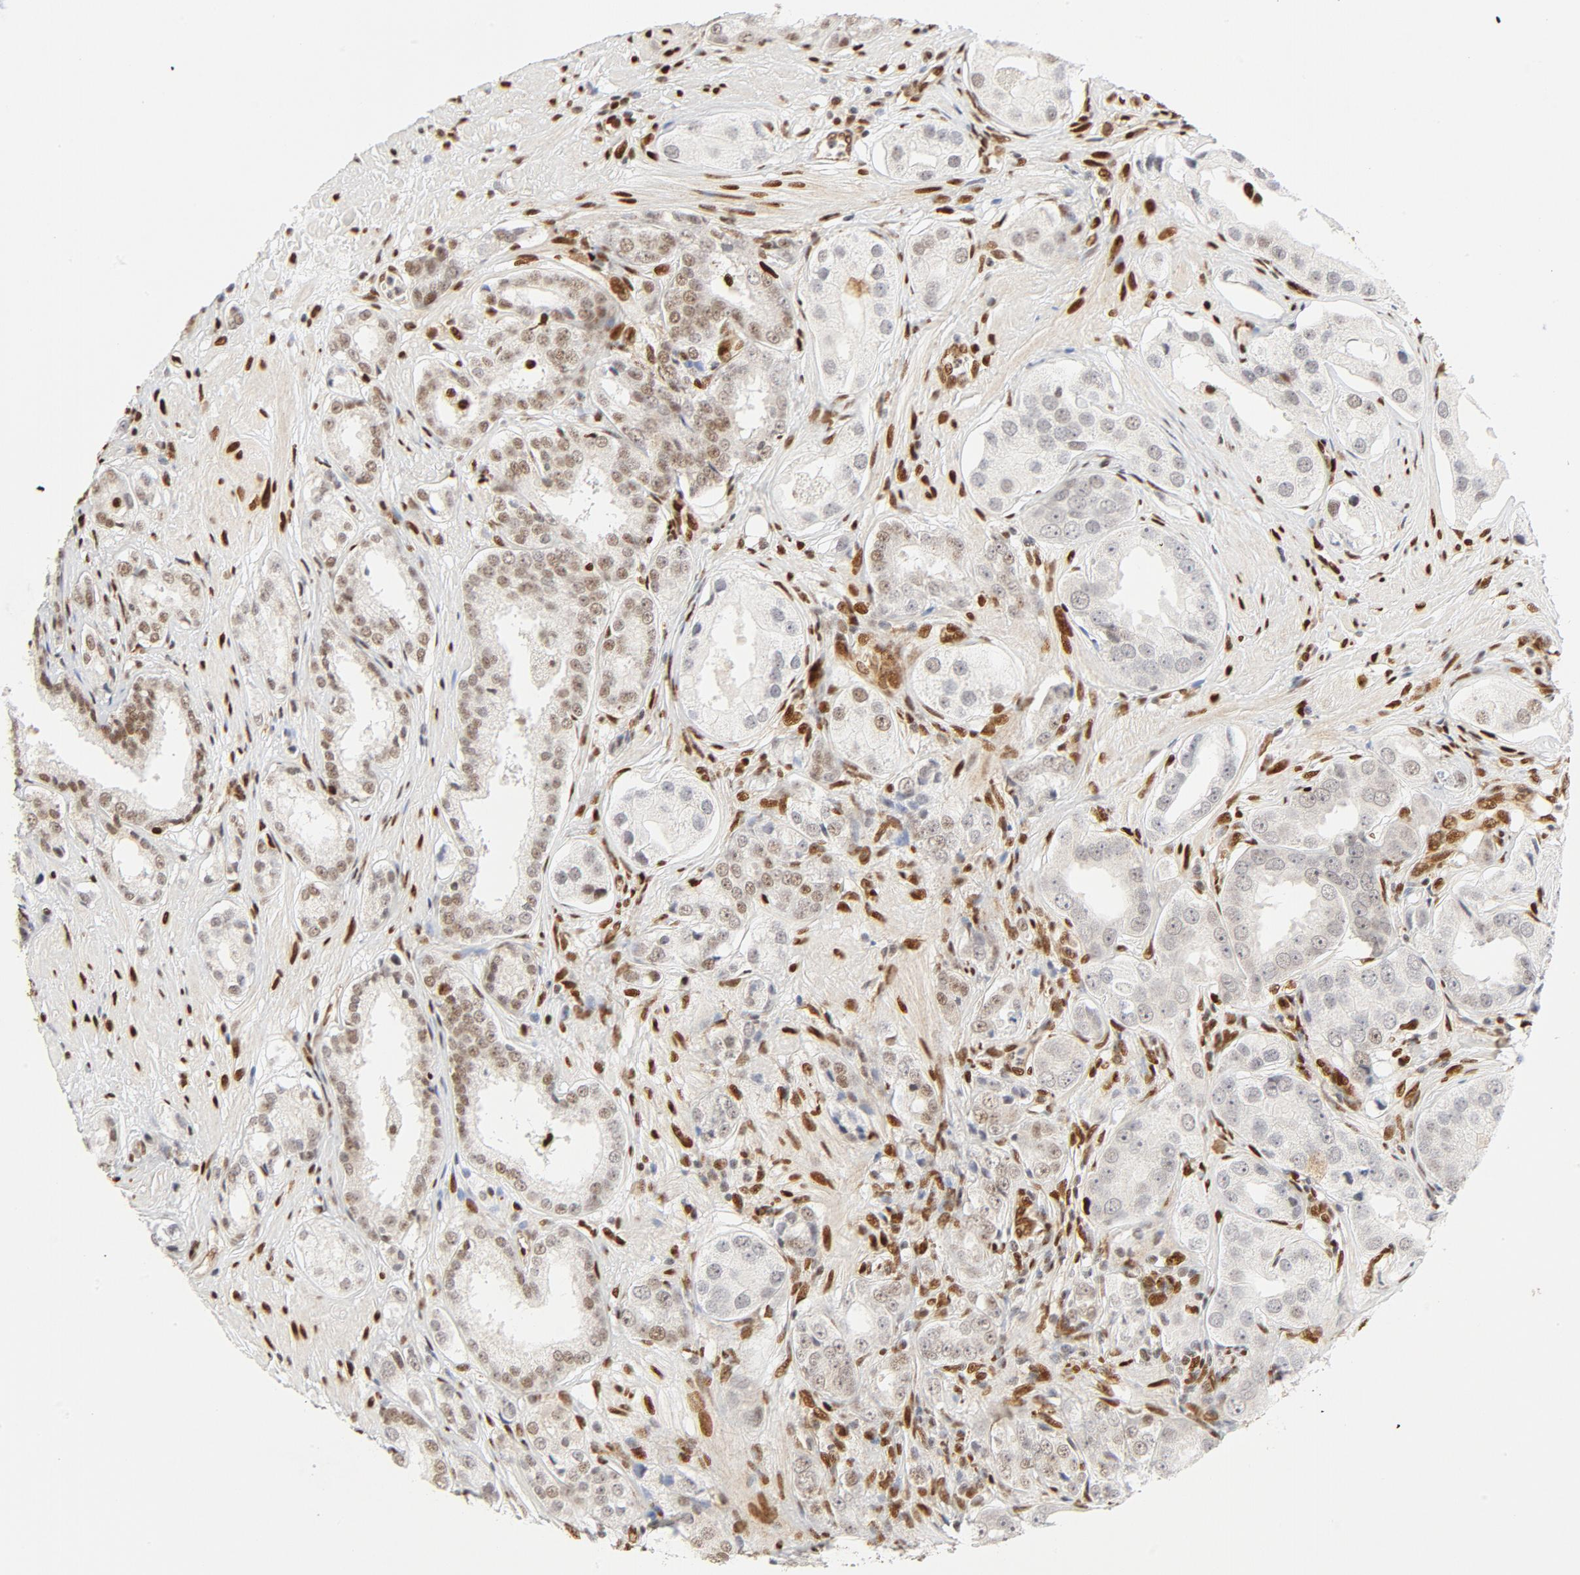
{"staining": {"intensity": "weak", "quantity": "<25%", "location": "nuclear"}, "tissue": "prostate cancer", "cell_type": "Tumor cells", "image_type": "cancer", "snomed": [{"axis": "morphology", "description": "Adenocarcinoma, Medium grade"}, {"axis": "topography", "description": "Prostate"}], "caption": "IHC image of neoplastic tissue: human medium-grade adenocarcinoma (prostate) stained with DAB (3,3'-diaminobenzidine) reveals no significant protein expression in tumor cells. Brightfield microscopy of immunohistochemistry stained with DAB (3,3'-diaminobenzidine) (brown) and hematoxylin (blue), captured at high magnification.", "gene": "MEF2A", "patient": {"sex": "male", "age": 53}}